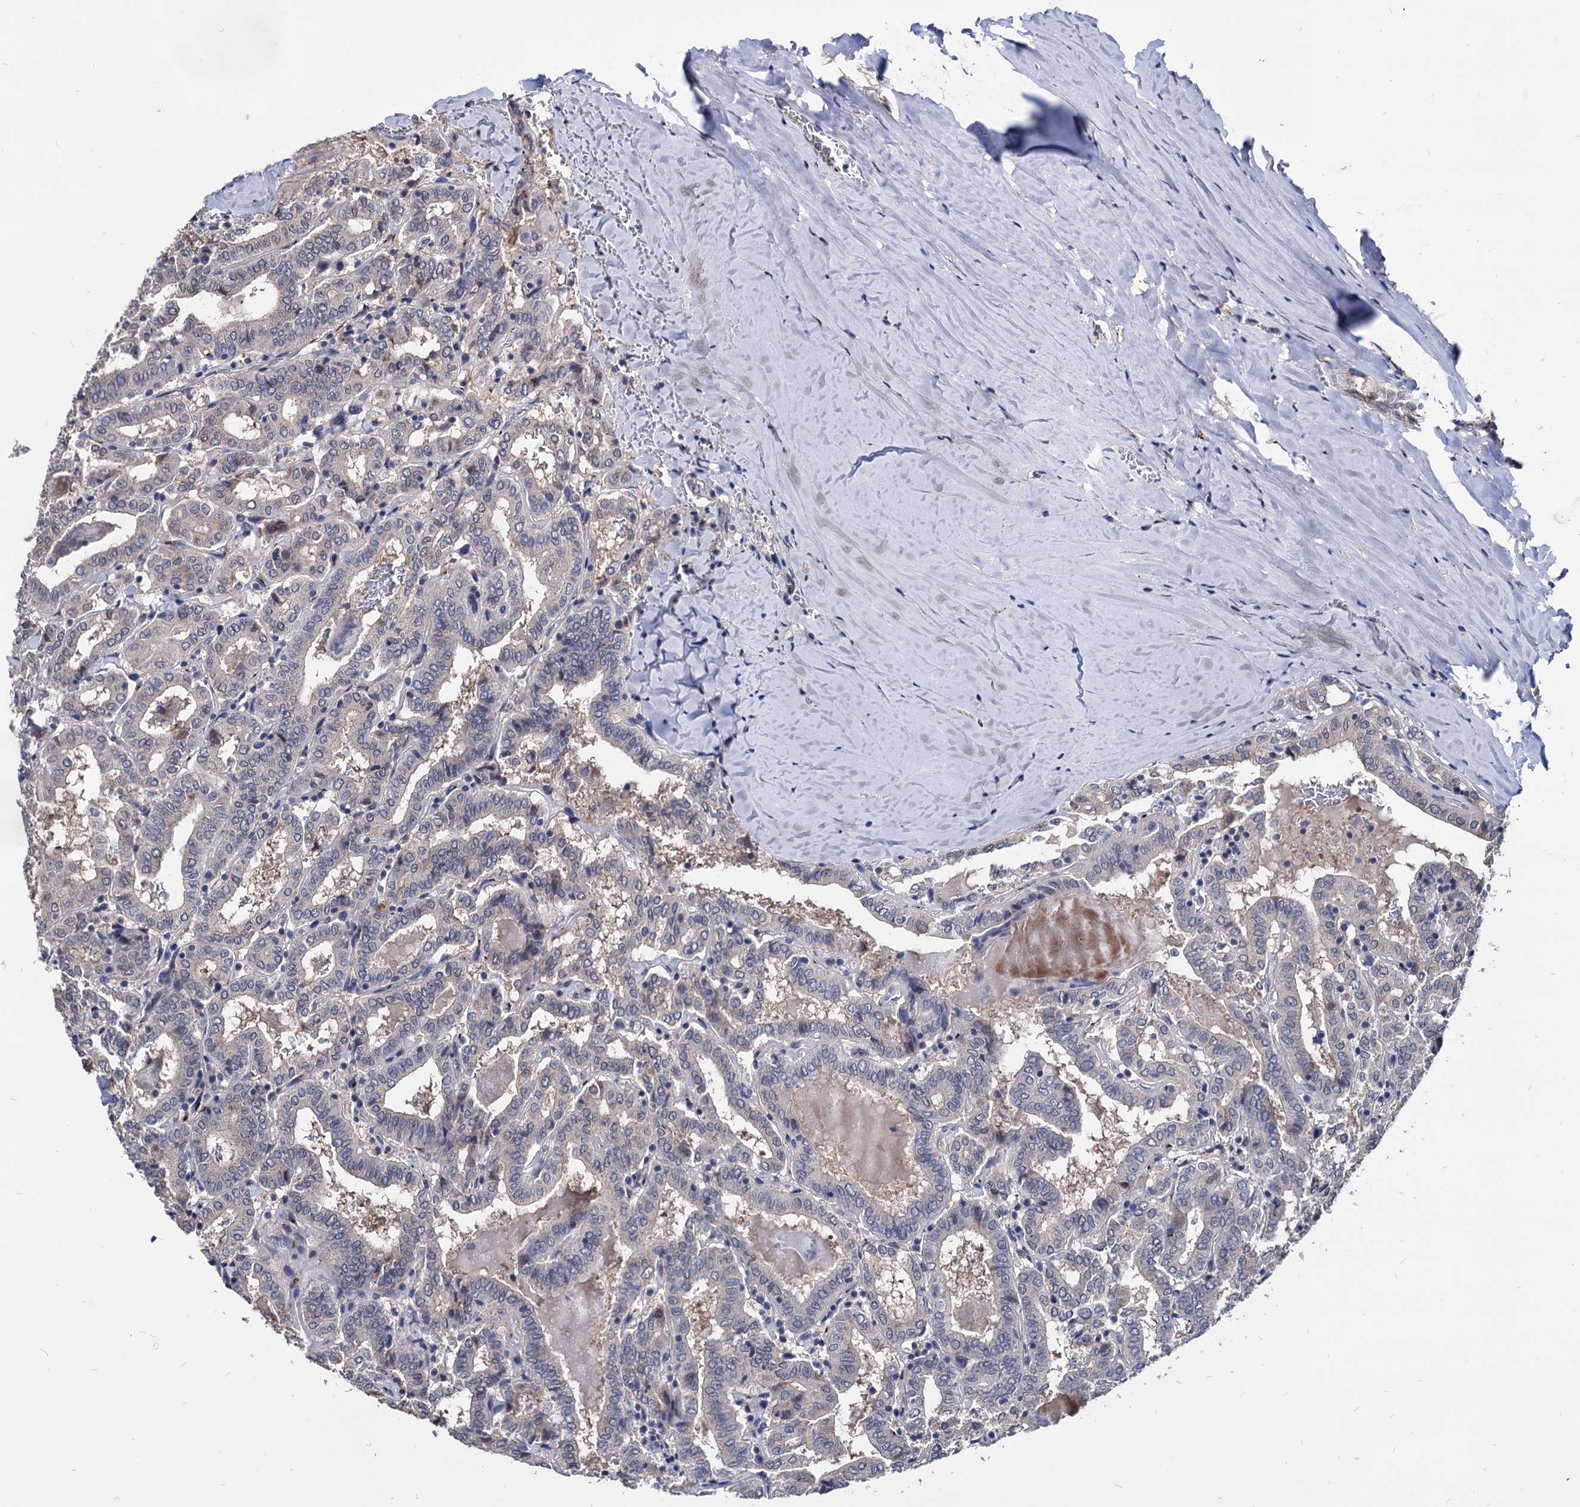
{"staining": {"intensity": "negative", "quantity": "none", "location": "none"}, "tissue": "thyroid cancer", "cell_type": "Tumor cells", "image_type": "cancer", "snomed": [{"axis": "morphology", "description": "Papillary adenocarcinoma, NOS"}, {"axis": "topography", "description": "Thyroid gland"}], "caption": "The histopathology image shows no staining of tumor cells in thyroid cancer. The staining was performed using DAB to visualize the protein expression in brown, while the nuclei were stained in blue with hematoxylin (Magnification: 20x).", "gene": "ESD", "patient": {"sex": "female", "age": 72}}